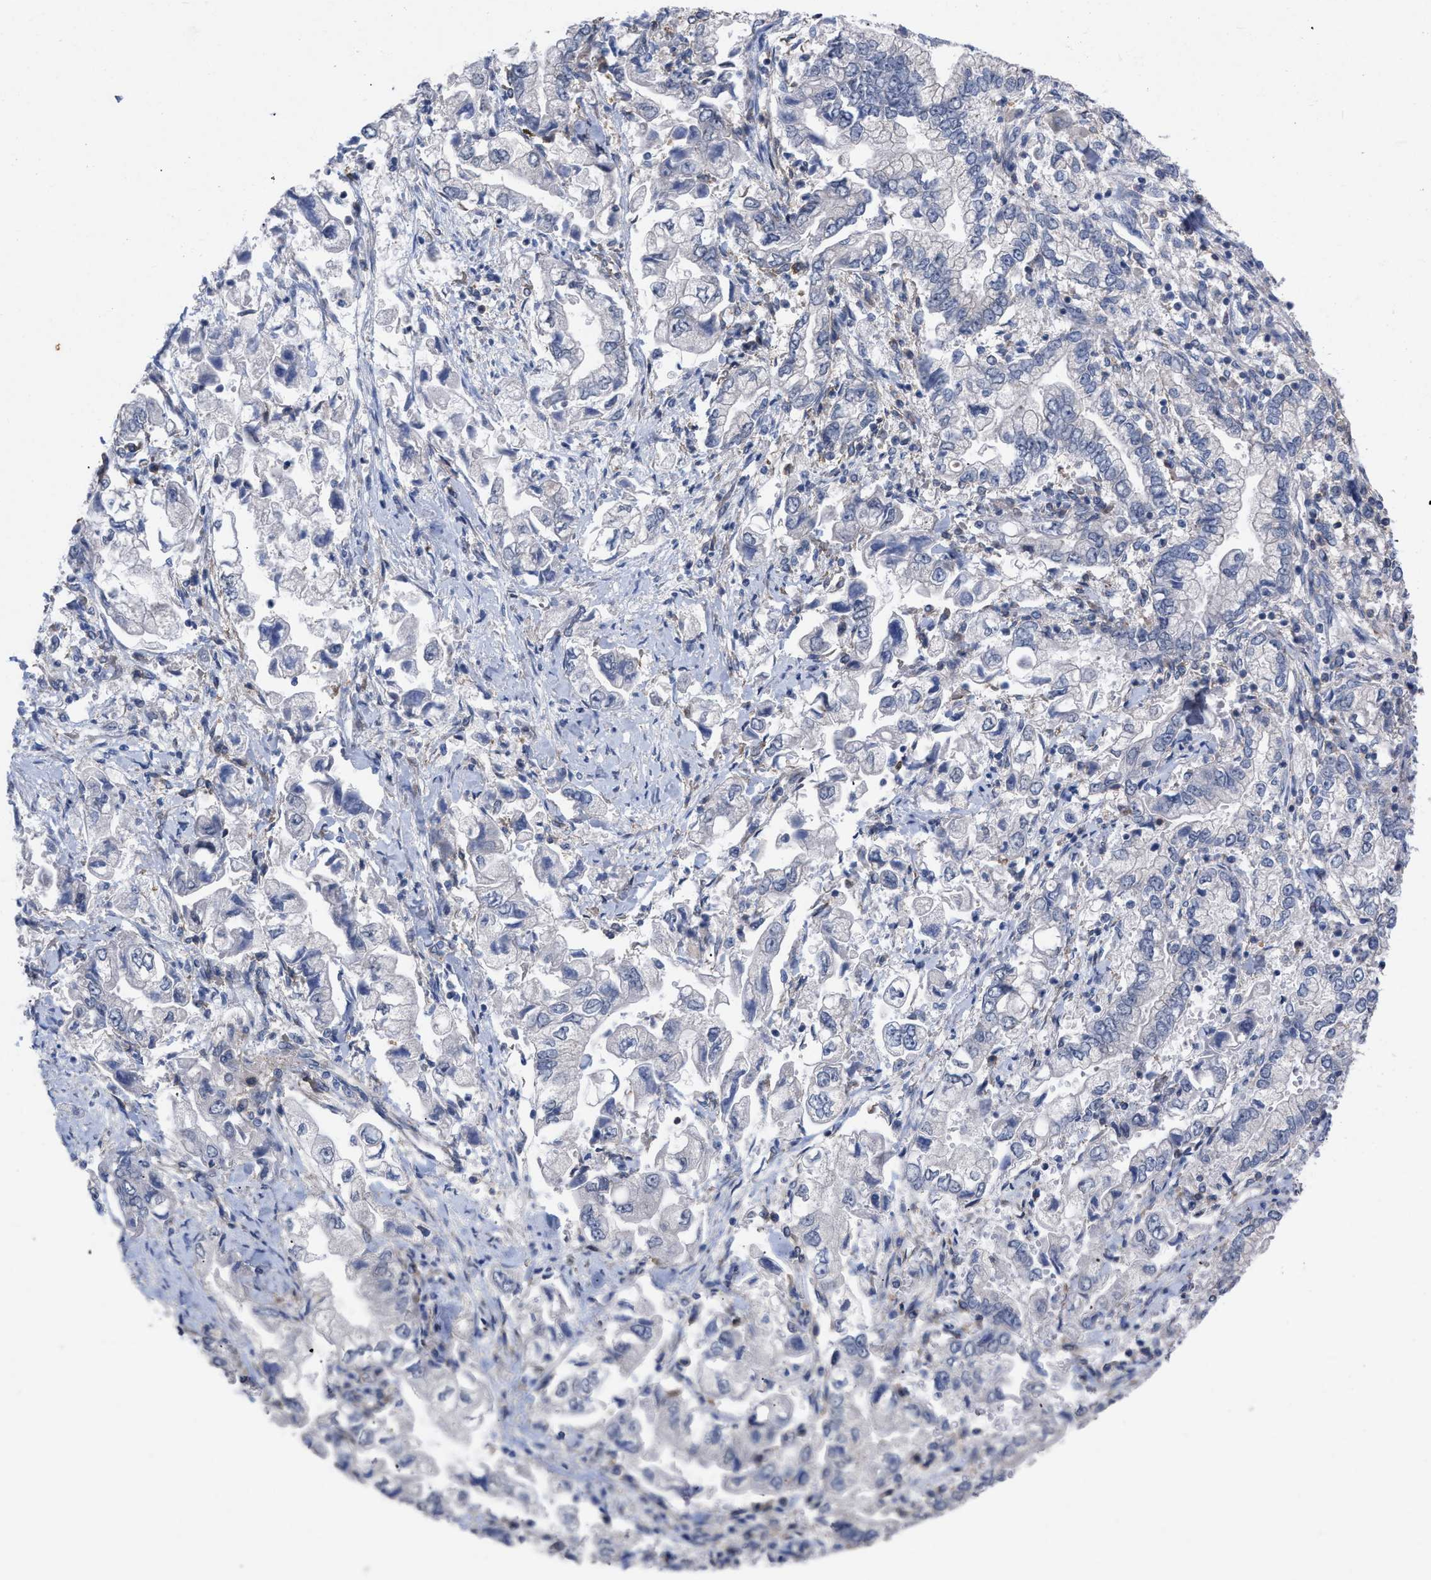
{"staining": {"intensity": "negative", "quantity": "none", "location": "none"}, "tissue": "stomach cancer", "cell_type": "Tumor cells", "image_type": "cancer", "snomed": [{"axis": "morphology", "description": "Normal tissue, NOS"}, {"axis": "morphology", "description": "Adenocarcinoma, NOS"}, {"axis": "topography", "description": "Stomach"}], "caption": "The micrograph shows no staining of tumor cells in stomach cancer.", "gene": "TMEM131", "patient": {"sex": "male", "age": 62}}